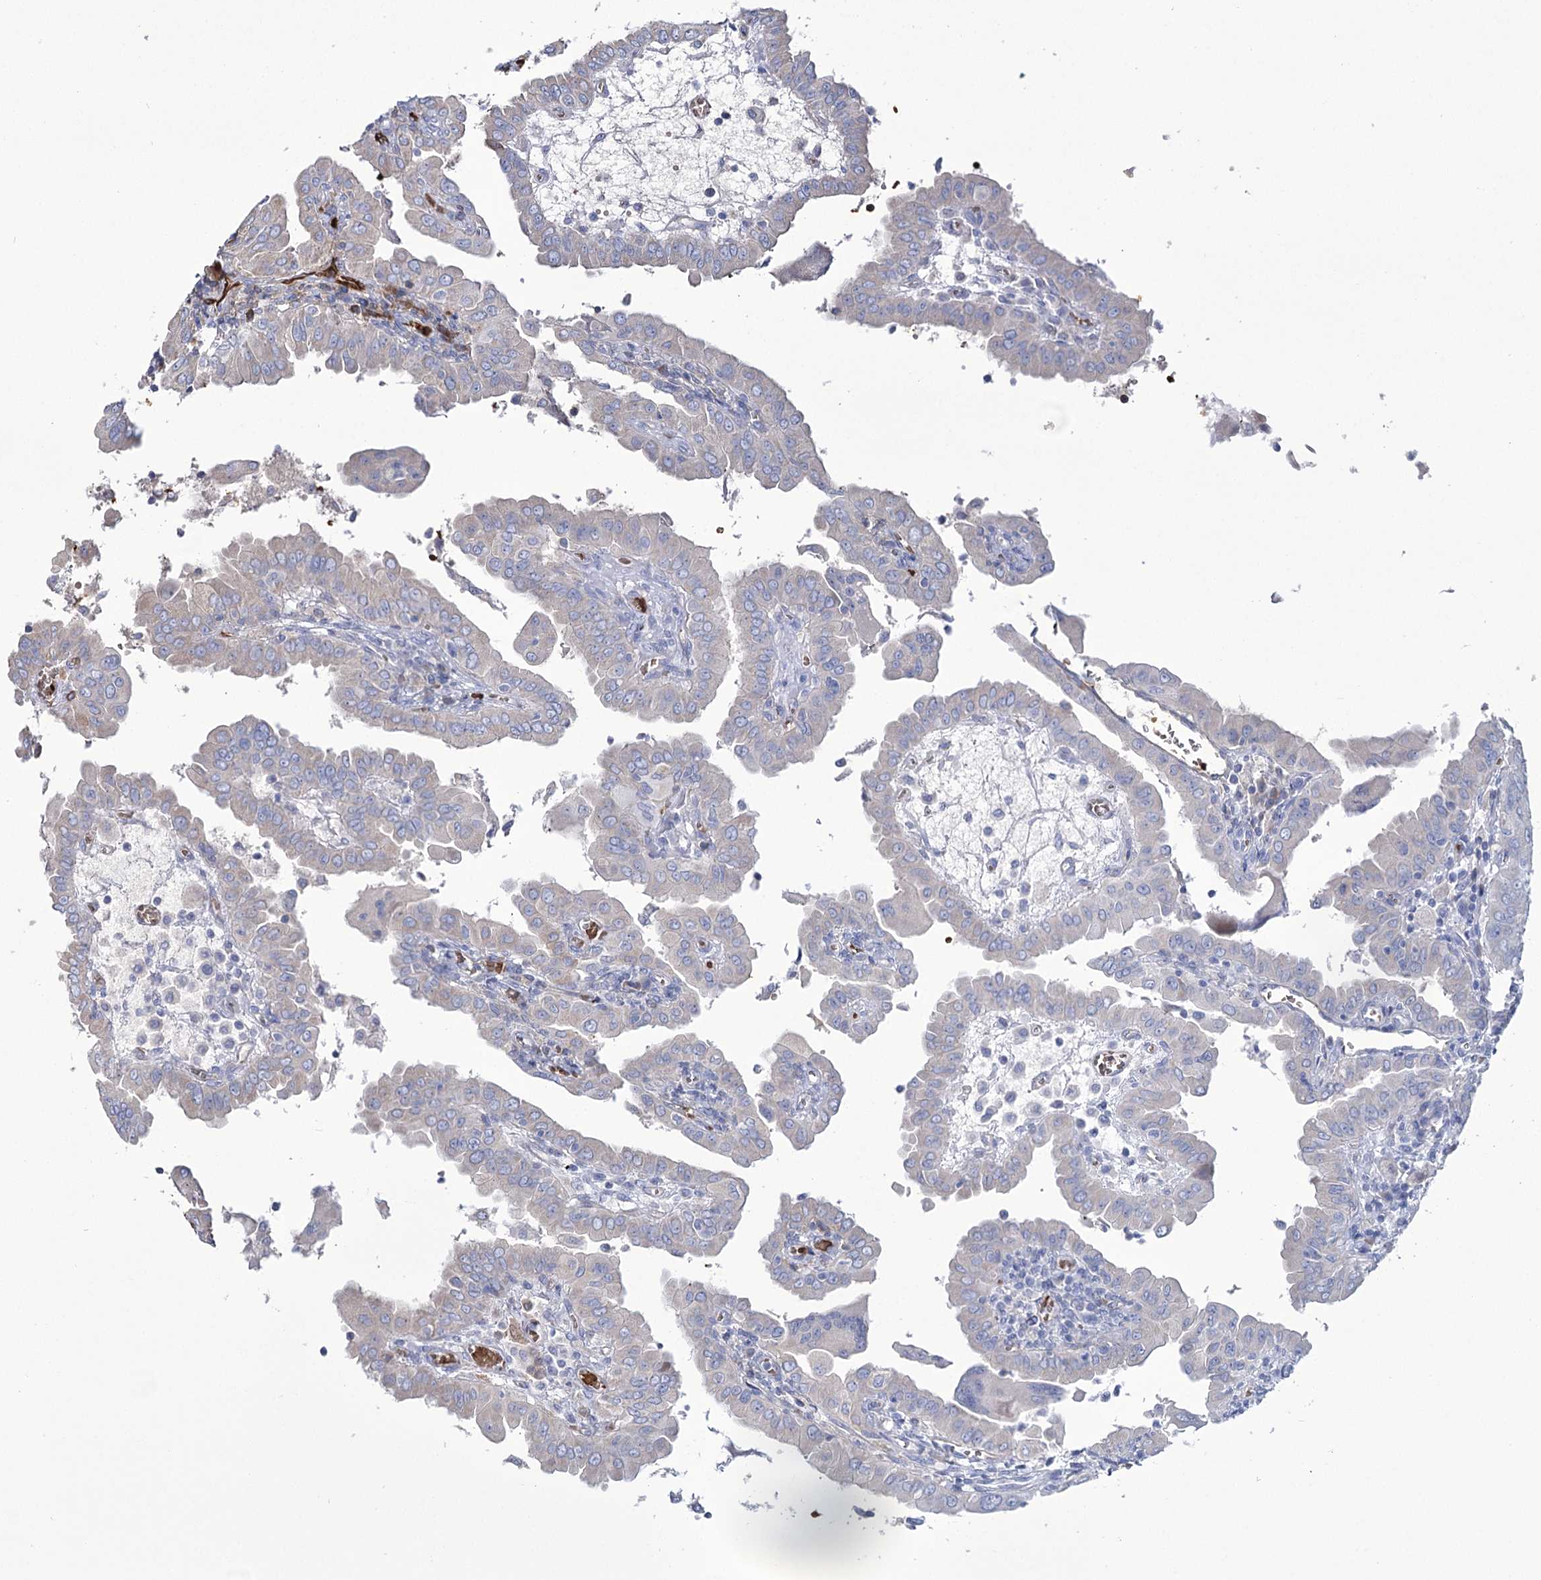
{"staining": {"intensity": "moderate", "quantity": "<25%", "location": "cytoplasmic/membranous"}, "tissue": "thyroid cancer", "cell_type": "Tumor cells", "image_type": "cancer", "snomed": [{"axis": "morphology", "description": "Papillary adenocarcinoma, NOS"}, {"axis": "topography", "description": "Thyroid gland"}], "caption": "The photomicrograph reveals staining of thyroid papillary adenocarcinoma, revealing moderate cytoplasmic/membranous protein expression (brown color) within tumor cells. (DAB (3,3'-diaminobenzidine) IHC with brightfield microscopy, high magnification).", "gene": "GBF1", "patient": {"sex": "male", "age": 33}}